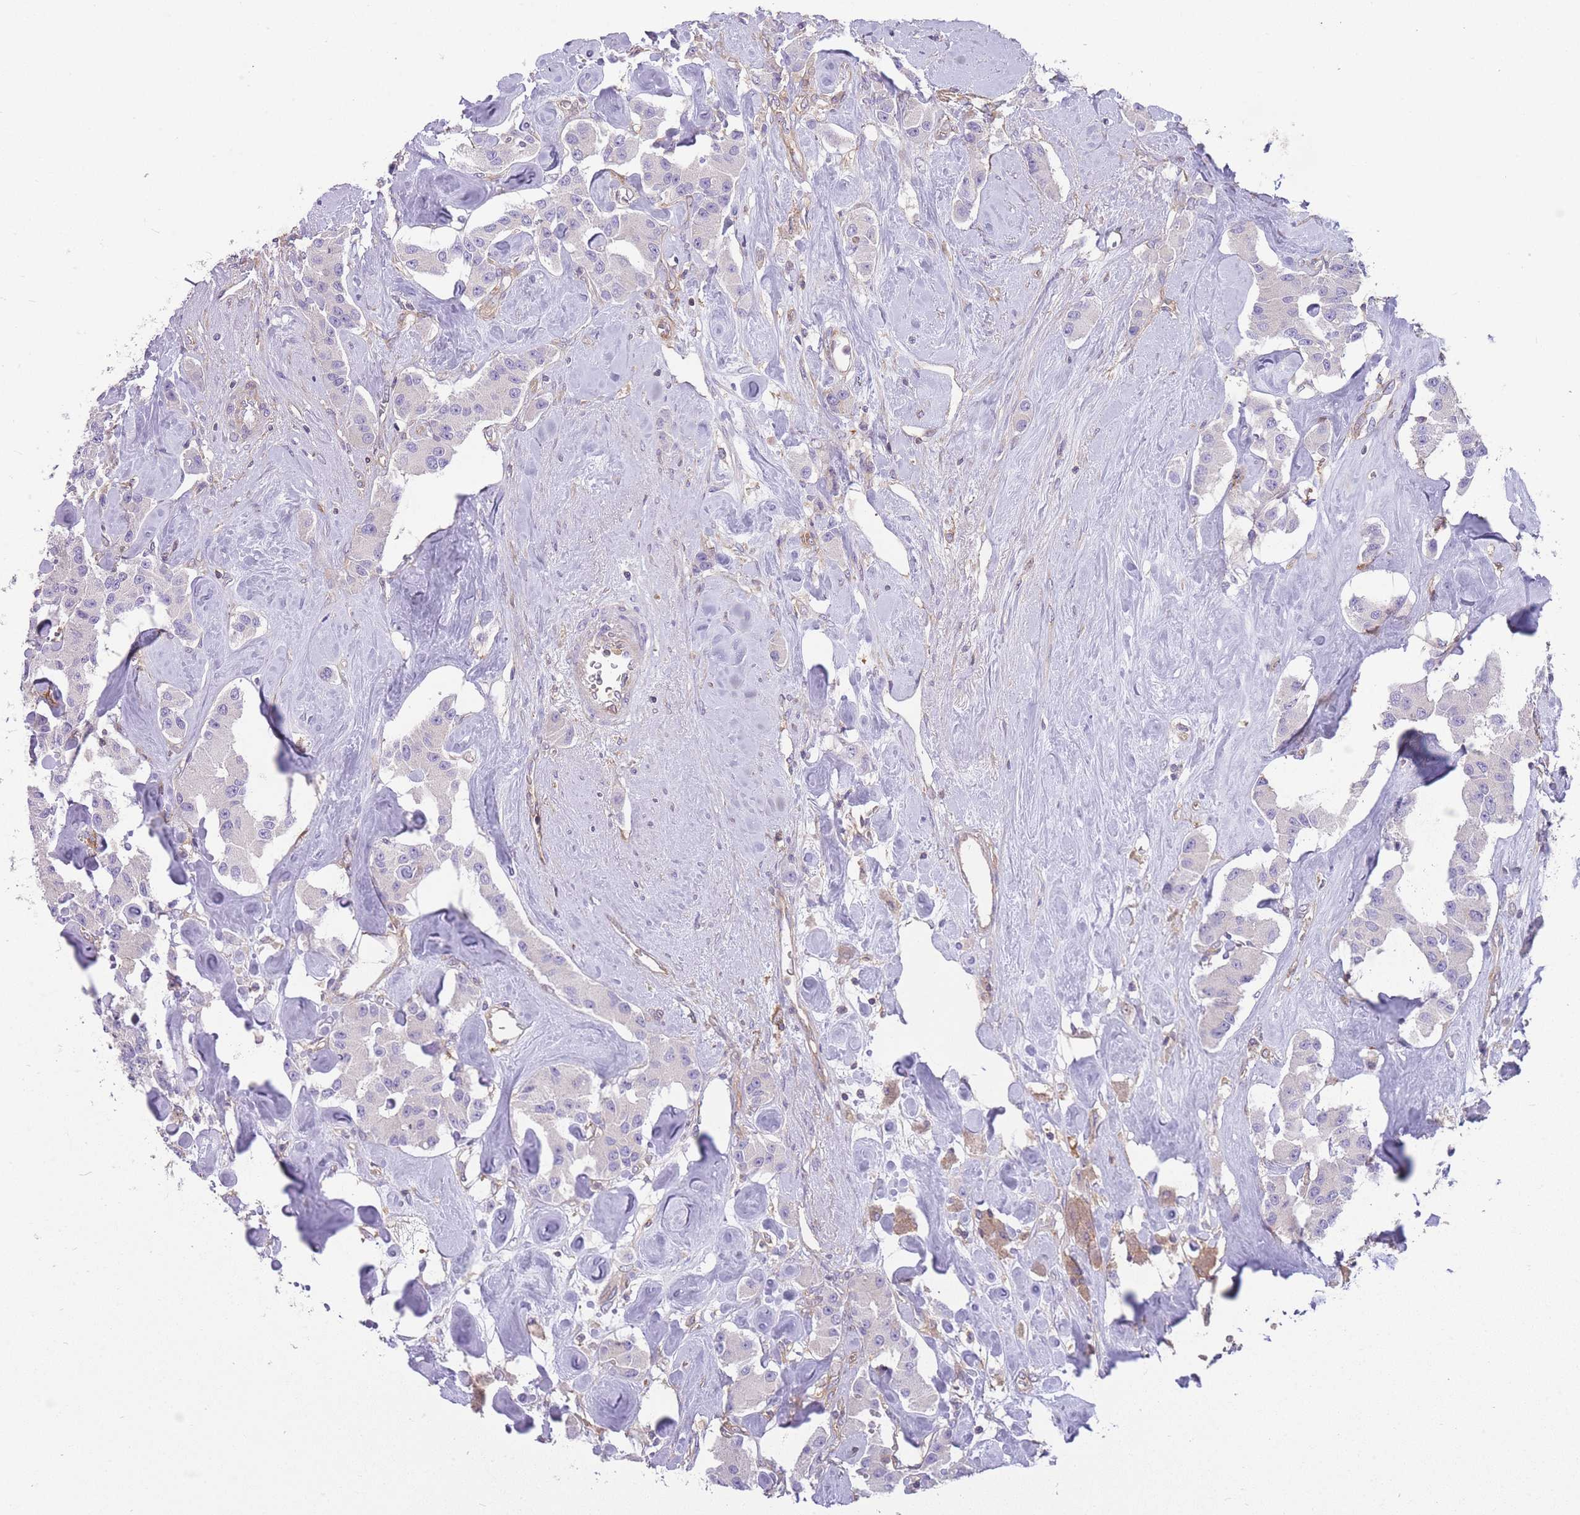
{"staining": {"intensity": "negative", "quantity": "none", "location": "none"}, "tissue": "carcinoid", "cell_type": "Tumor cells", "image_type": "cancer", "snomed": [{"axis": "morphology", "description": "Carcinoid, malignant, NOS"}, {"axis": "topography", "description": "Pancreas"}], "caption": "Tumor cells show no significant protein positivity in carcinoid. Brightfield microscopy of immunohistochemistry stained with DAB (brown) and hematoxylin (blue), captured at high magnification.", "gene": "PRKAR1A", "patient": {"sex": "male", "age": 41}}